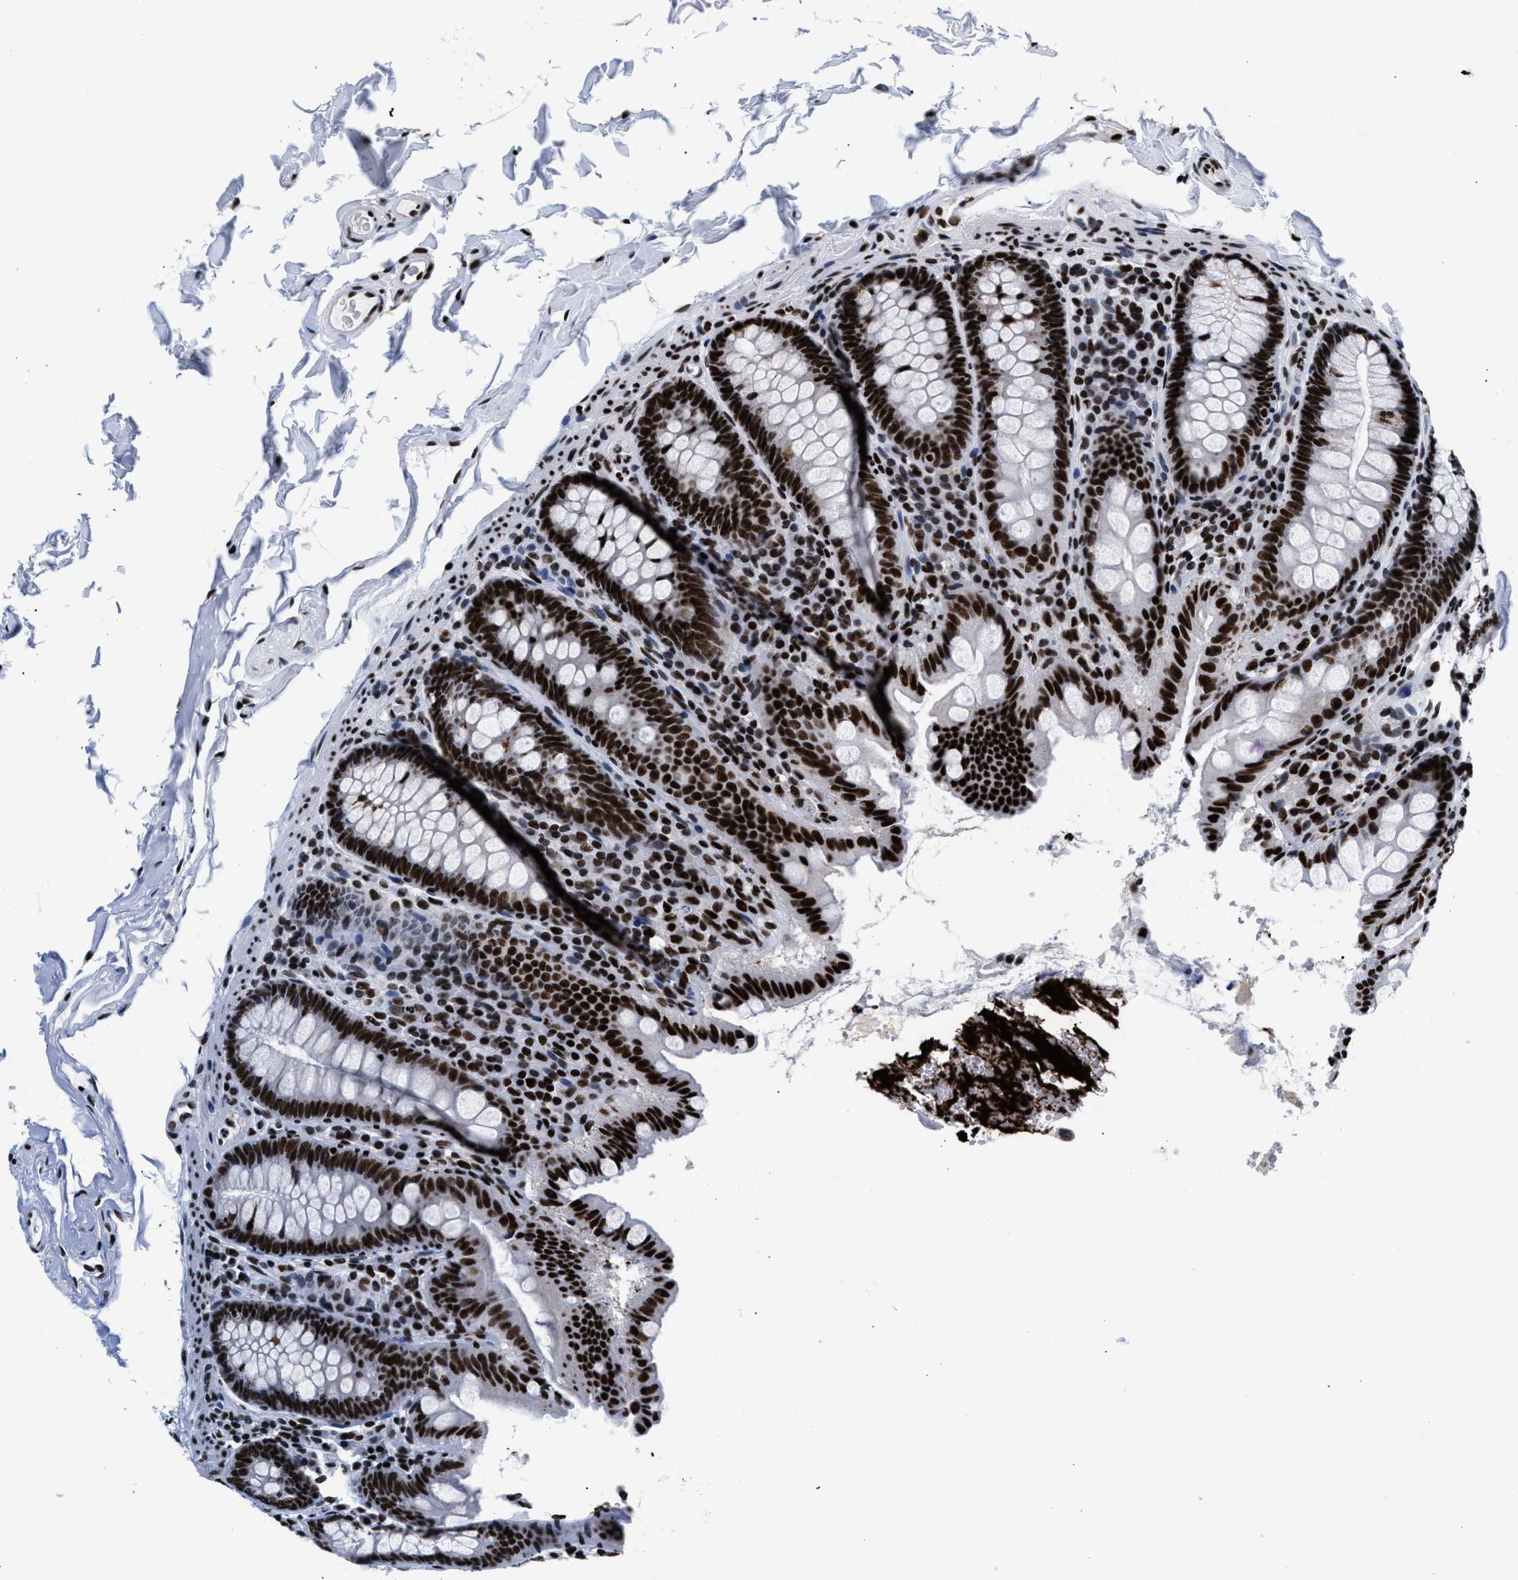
{"staining": {"intensity": "strong", "quantity": ">75%", "location": "nuclear"}, "tissue": "colon", "cell_type": "Endothelial cells", "image_type": "normal", "snomed": [{"axis": "morphology", "description": "Normal tissue, NOS"}, {"axis": "topography", "description": "Colon"}], "caption": "Endothelial cells display high levels of strong nuclear expression in about >75% of cells in normal colon.", "gene": "RAD21", "patient": {"sex": "female", "age": 61}}